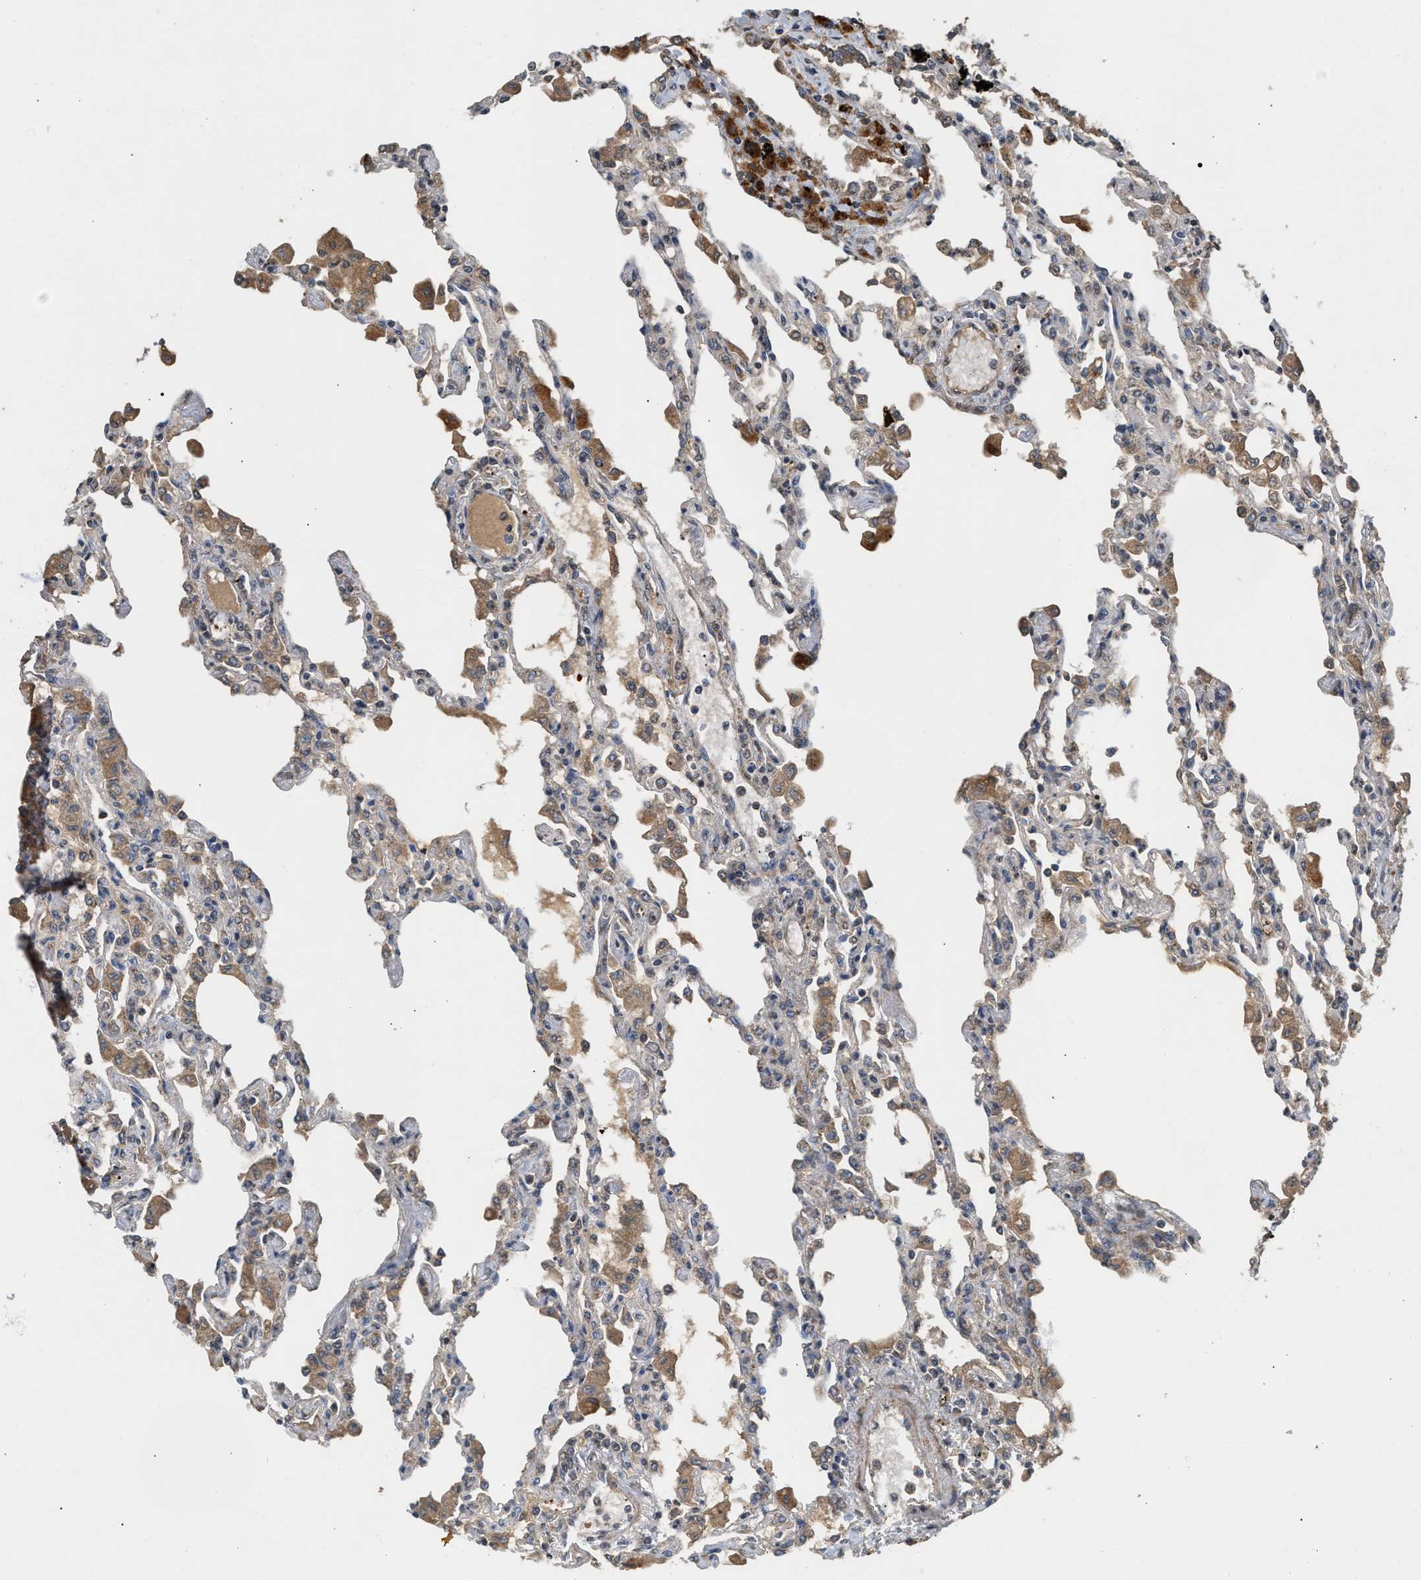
{"staining": {"intensity": "weak", "quantity": "25%-75%", "location": "cytoplasmic/membranous"}, "tissue": "lung", "cell_type": "Alveolar cells", "image_type": "normal", "snomed": [{"axis": "morphology", "description": "Normal tissue, NOS"}, {"axis": "topography", "description": "Bronchus"}, {"axis": "topography", "description": "Lung"}], "caption": "DAB immunohistochemical staining of benign lung exhibits weak cytoplasmic/membranous protein staining in approximately 25%-75% of alveolar cells.", "gene": "TACO1", "patient": {"sex": "female", "age": 49}}